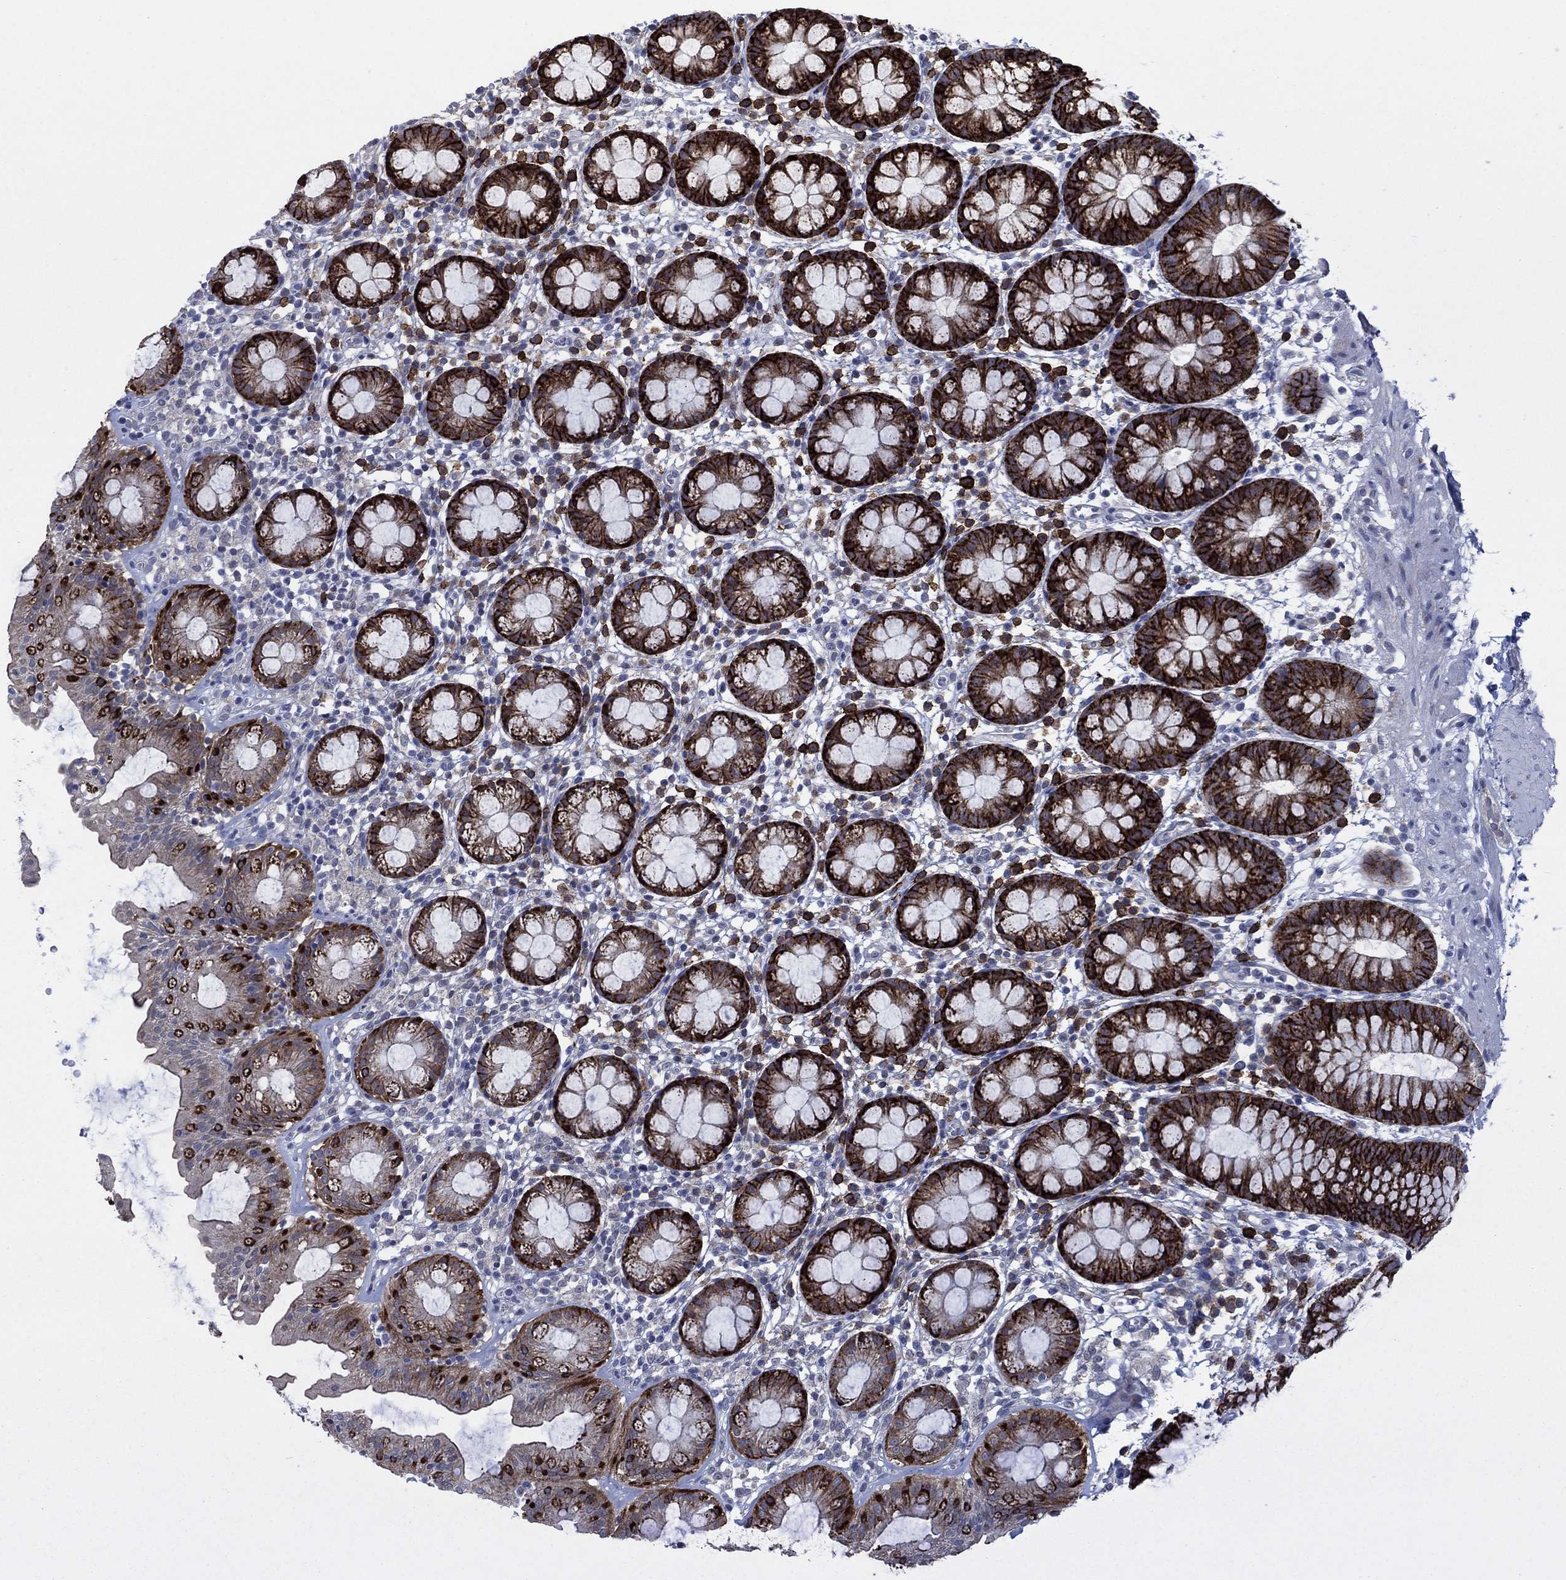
{"staining": {"intensity": "strong", "quantity": ">75%", "location": "cytoplasmic/membranous"}, "tissue": "rectum", "cell_type": "Glandular cells", "image_type": "normal", "snomed": [{"axis": "morphology", "description": "Normal tissue, NOS"}, {"axis": "topography", "description": "Rectum"}], "caption": "Glandular cells reveal high levels of strong cytoplasmic/membranous staining in approximately >75% of cells in normal human rectum. Immunohistochemistry stains the protein of interest in brown and the nuclei are stained blue.", "gene": "SDC1", "patient": {"sex": "male", "age": 57}}